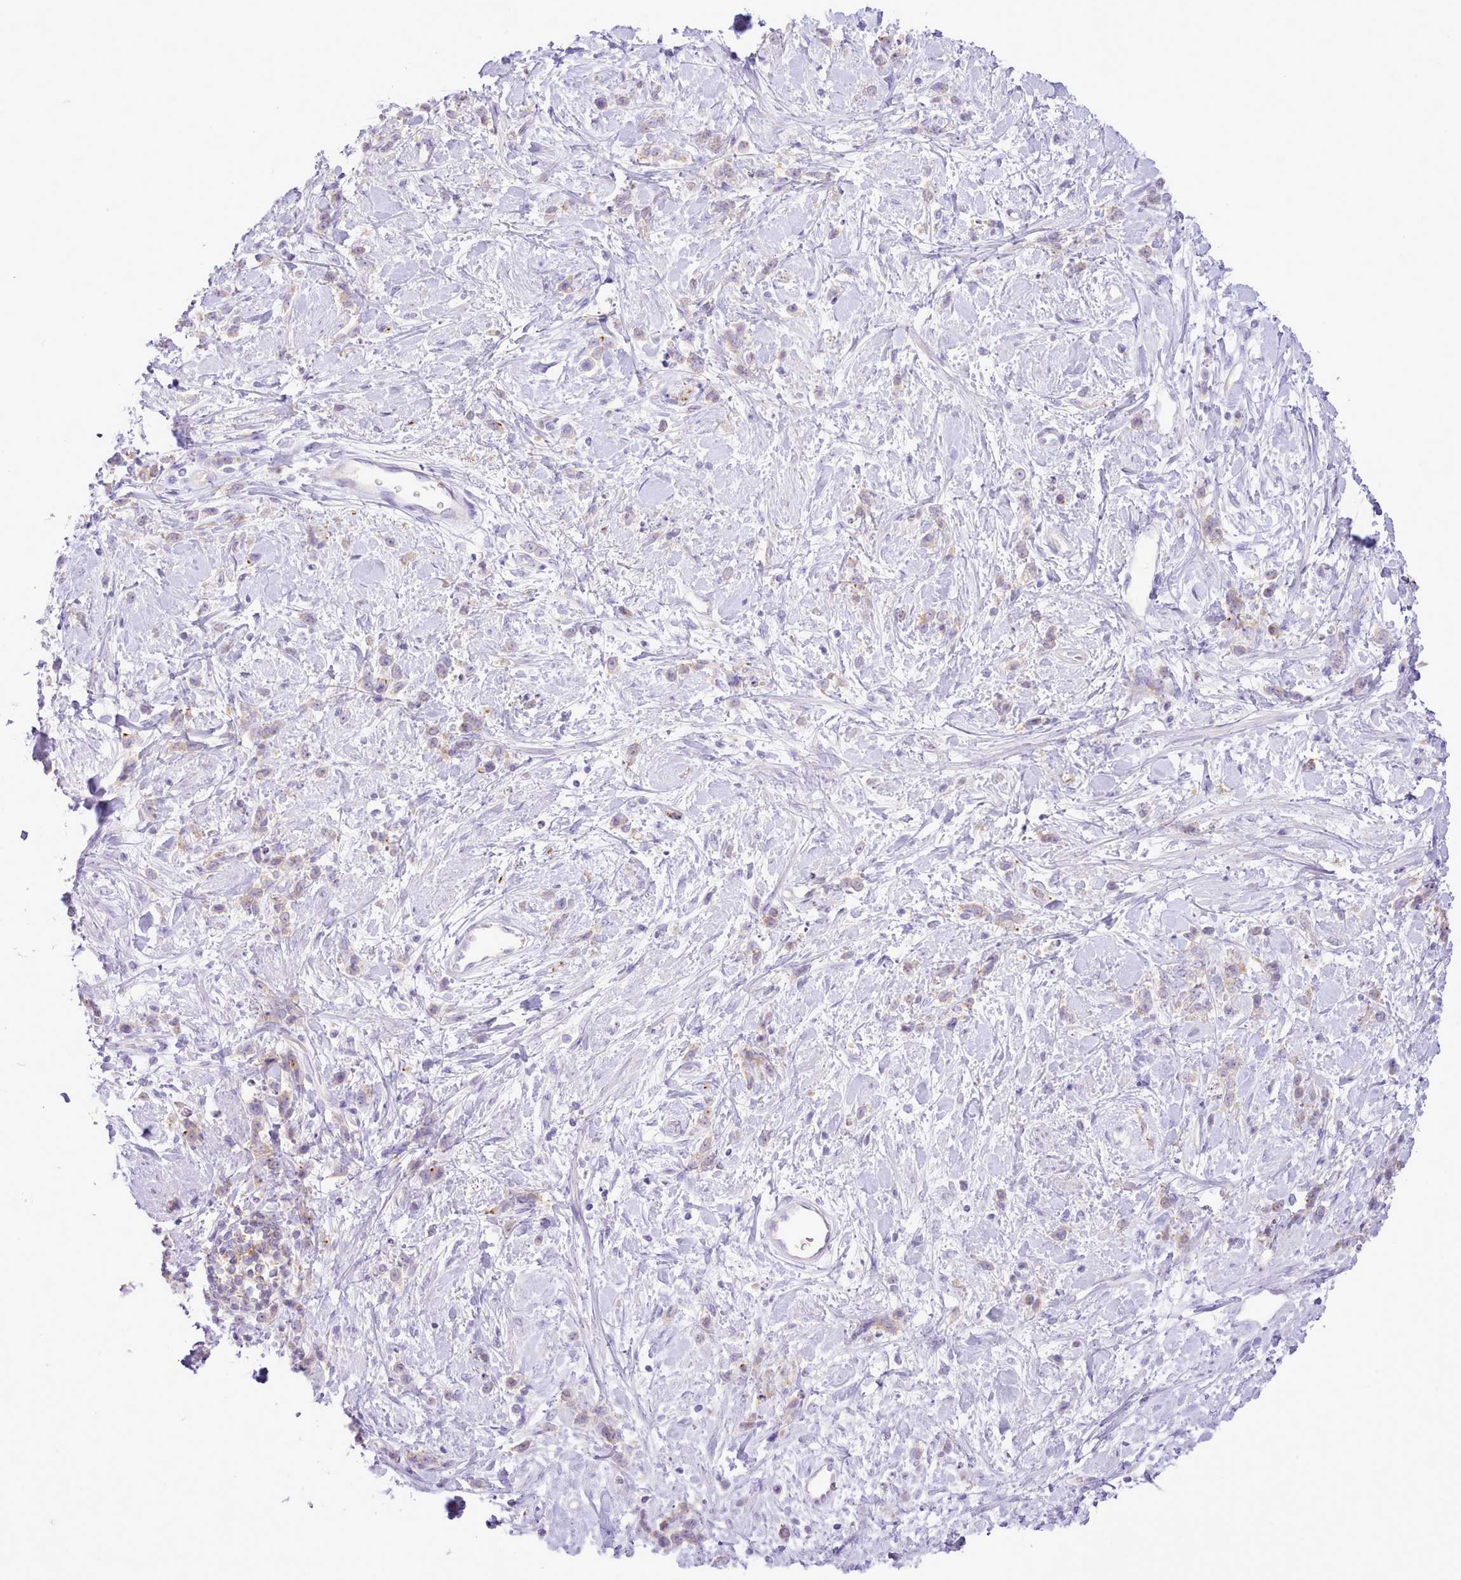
{"staining": {"intensity": "weak", "quantity": "25%-75%", "location": "cytoplasmic/membranous"}, "tissue": "stomach cancer", "cell_type": "Tumor cells", "image_type": "cancer", "snomed": [{"axis": "morphology", "description": "Adenocarcinoma, NOS"}, {"axis": "topography", "description": "Stomach"}], "caption": "The image exhibits a brown stain indicating the presence of a protein in the cytoplasmic/membranous of tumor cells in stomach adenocarcinoma.", "gene": "MDFI", "patient": {"sex": "female", "age": 60}}